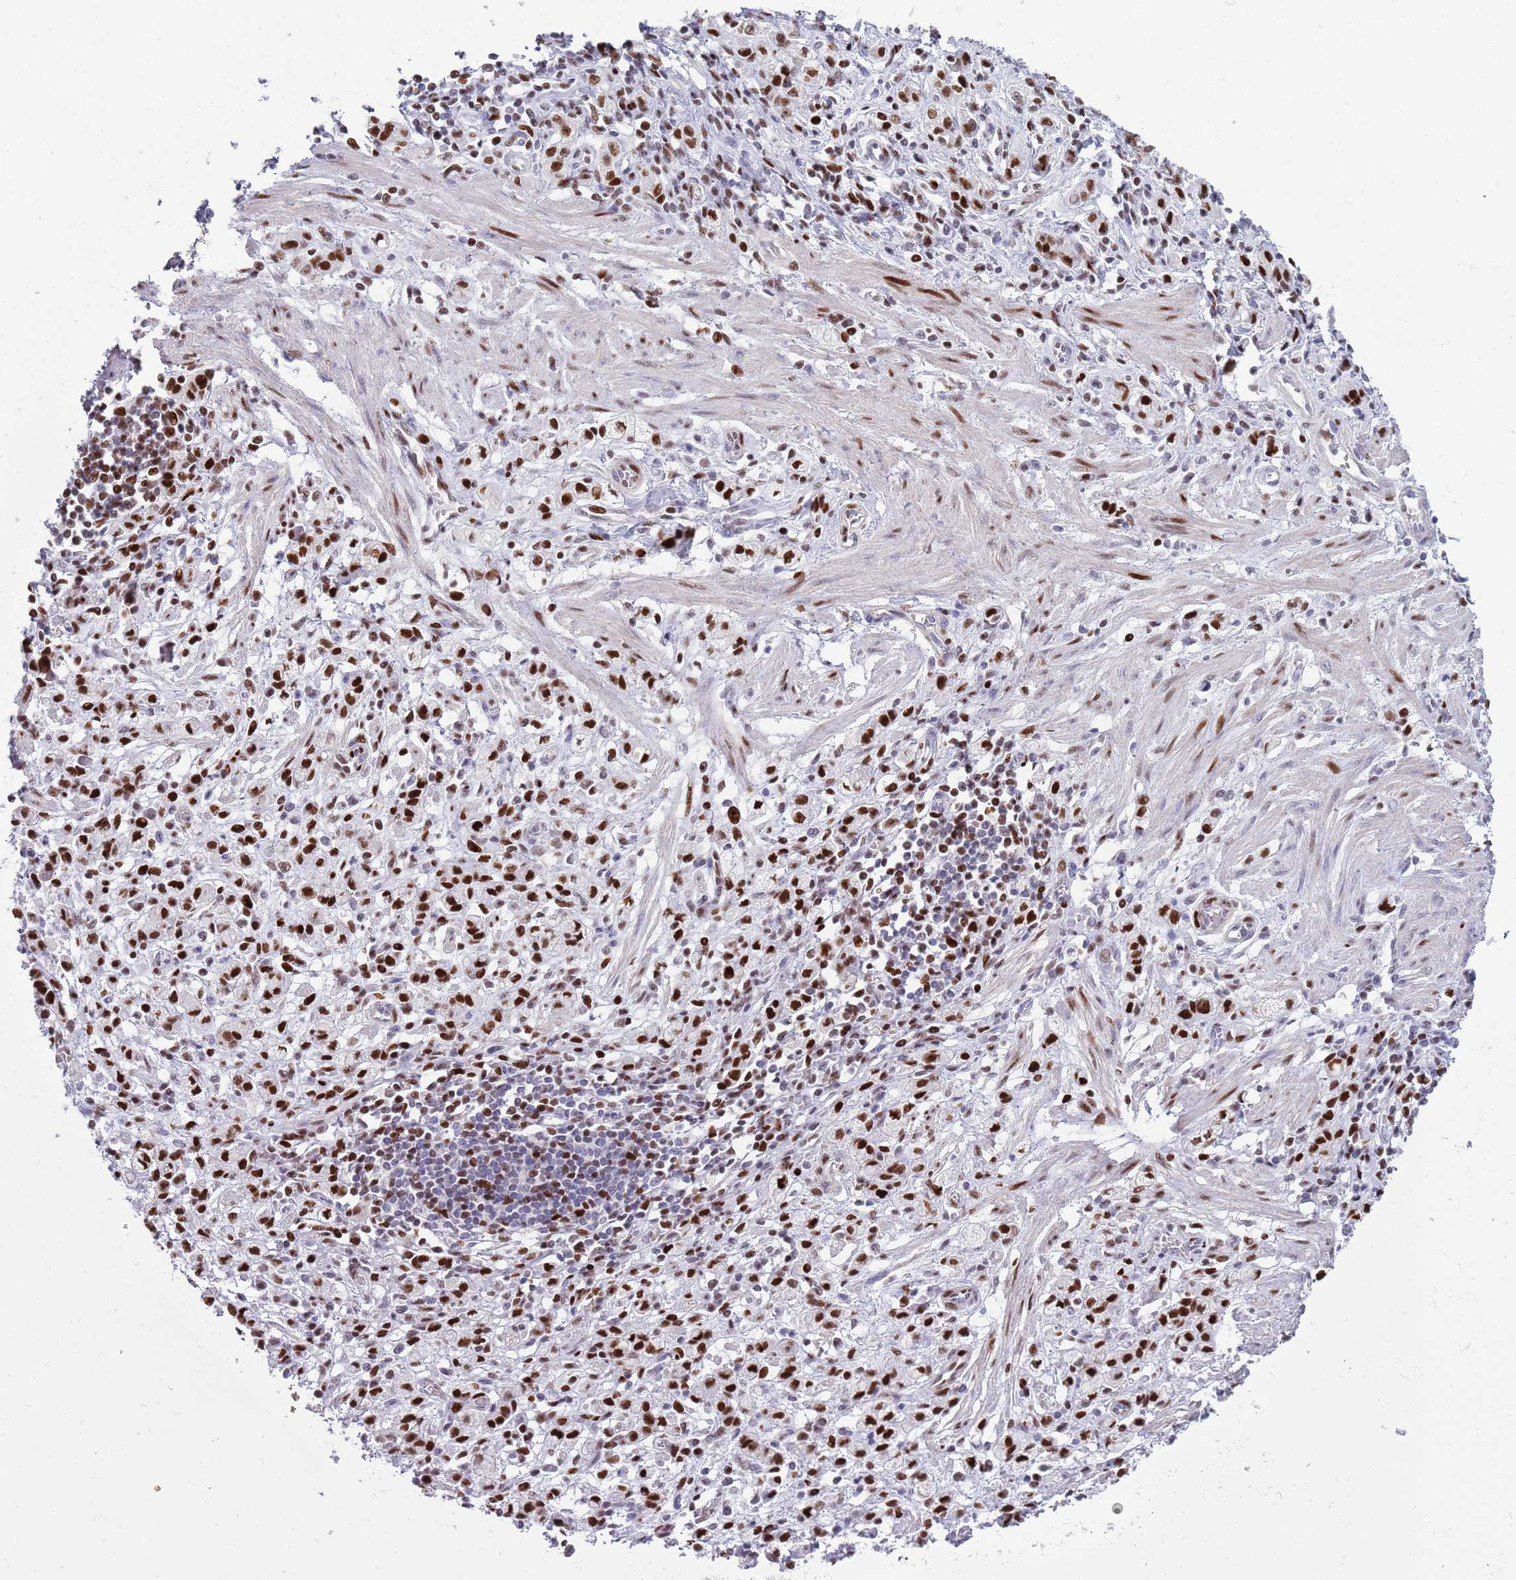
{"staining": {"intensity": "strong", "quantity": ">75%", "location": "nuclear"}, "tissue": "stomach cancer", "cell_type": "Tumor cells", "image_type": "cancer", "snomed": [{"axis": "morphology", "description": "Adenocarcinoma, NOS"}, {"axis": "topography", "description": "Stomach"}], "caption": "An immunohistochemistry (IHC) photomicrograph of tumor tissue is shown. Protein staining in brown labels strong nuclear positivity in stomach cancer within tumor cells. Immunohistochemistry stains the protein of interest in brown and the nuclei are stained blue.", "gene": "MFSD10", "patient": {"sex": "male", "age": 77}}